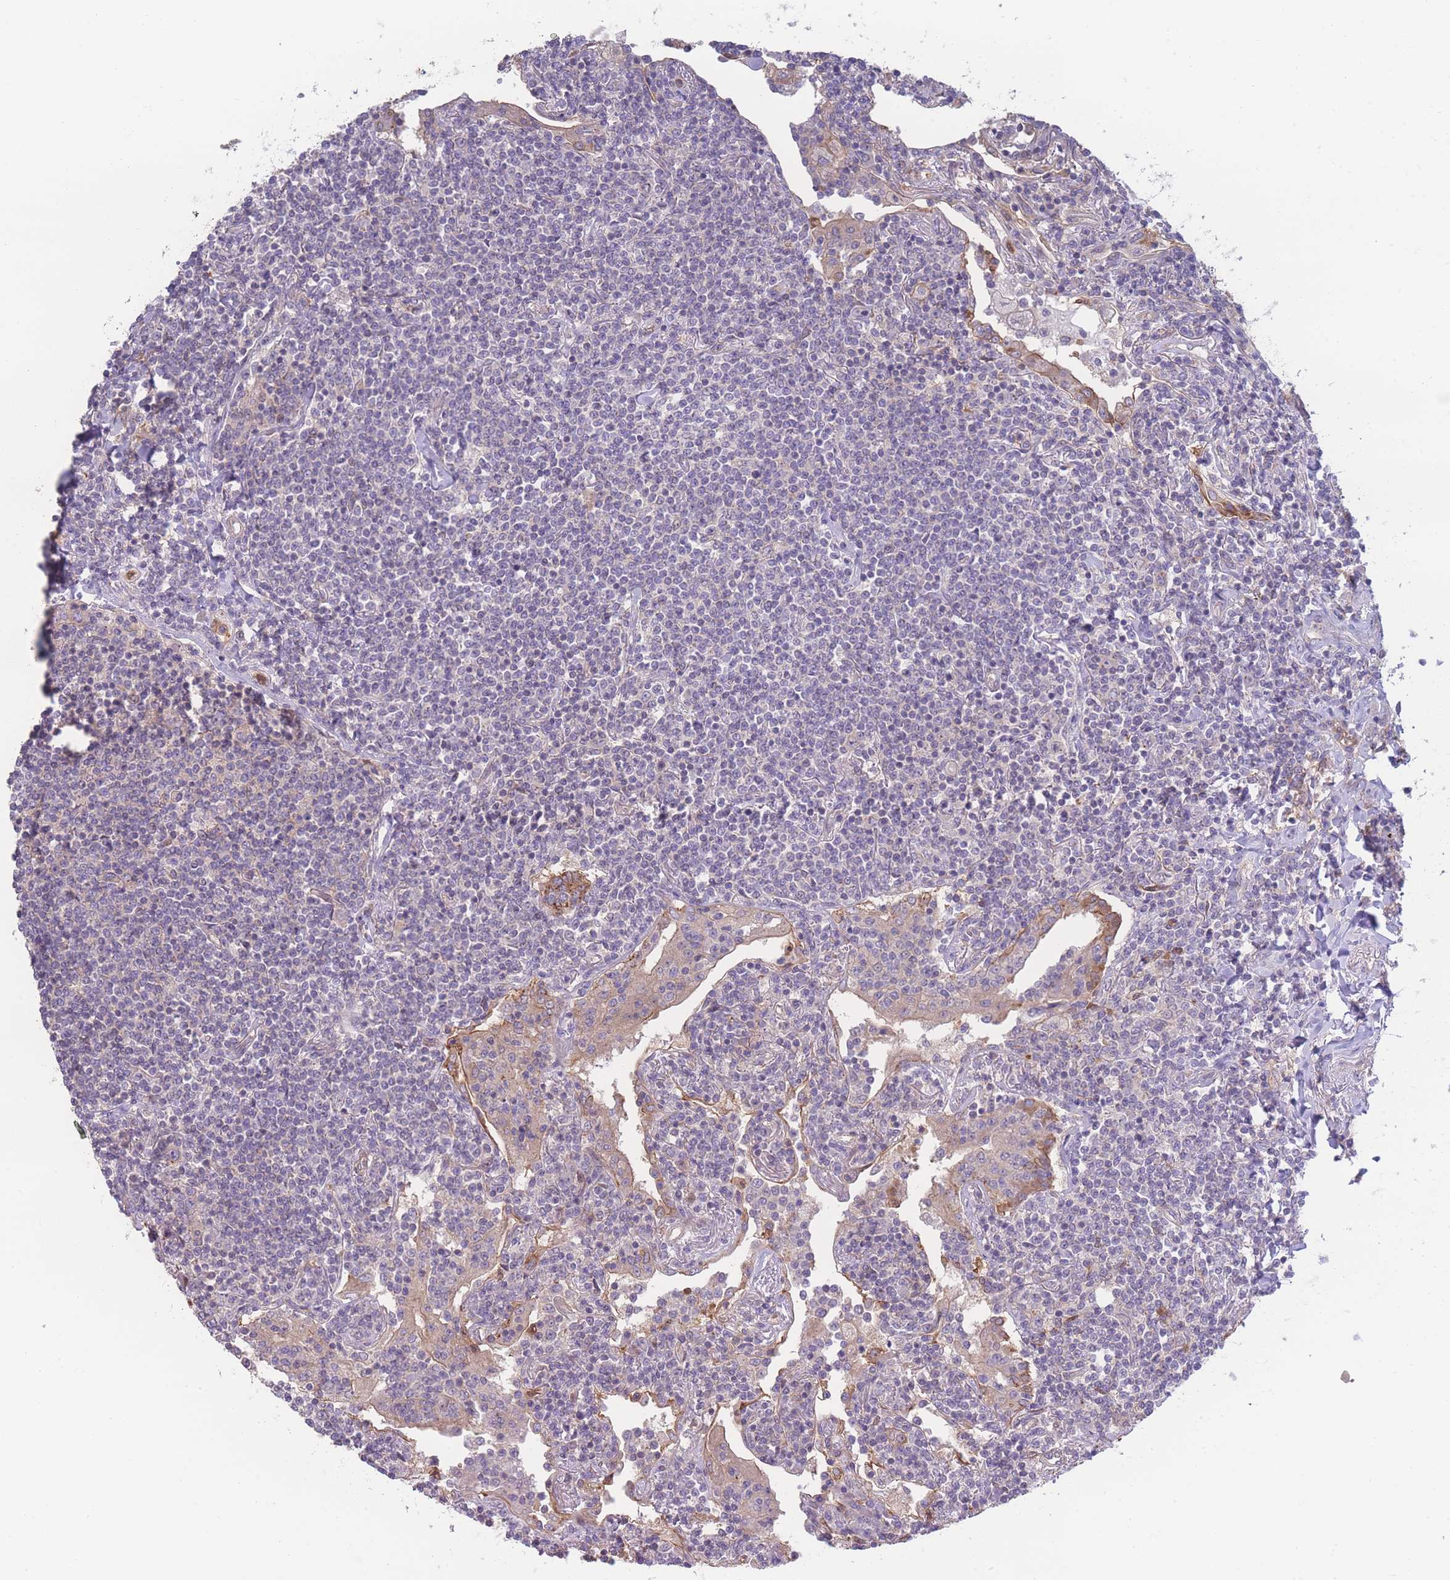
{"staining": {"intensity": "negative", "quantity": "none", "location": "none"}, "tissue": "lymphoma", "cell_type": "Tumor cells", "image_type": "cancer", "snomed": [{"axis": "morphology", "description": "Malignant lymphoma, non-Hodgkin's type, Low grade"}, {"axis": "topography", "description": "Lung"}], "caption": "Protein analysis of lymphoma exhibits no significant staining in tumor cells.", "gene": "STEAP3", "patient": {"sex": "female", "age": 71}}